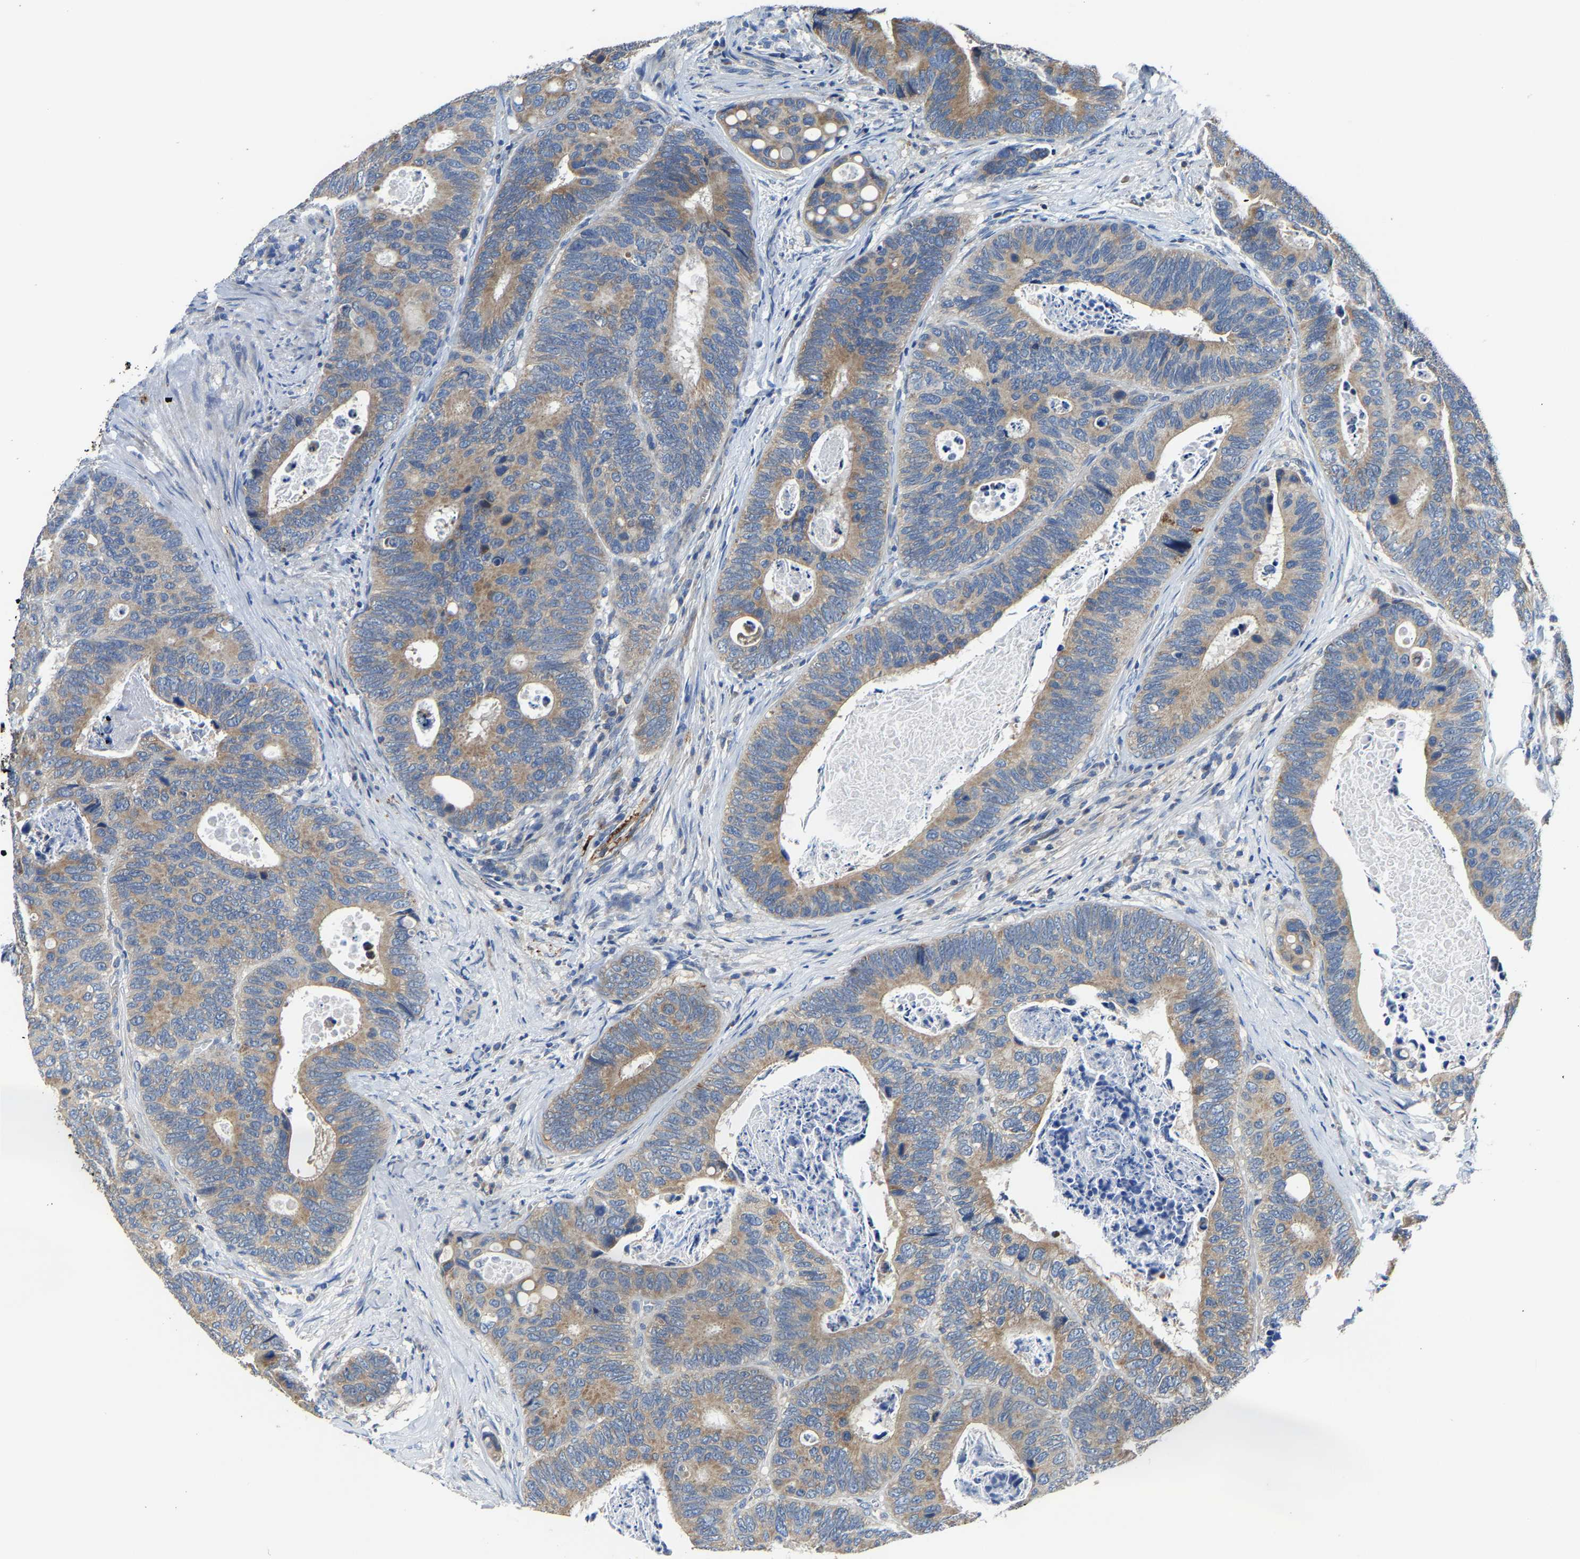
{"staining": {"intensity": "moderate", "quantity": ">75%", "location": "cytoplasmic/membranous"}, "tissue": "colorectal cancer", "cell_type": "Tumor cells", "image_type": "cancer", "snomed": [{"axis": "morphology", "description": "Inflammation, NOS"}, {"axis": "morphology", "description": "Adenocarcinoma, NOS"}, {"axis": "topography", "description": "Colon"}], "caption": "The micrograph shows immunohistochemical staining of colorectal cancer (adenocarcinoma). There is moderate cytoplasmic/membranous positivity is seen in approximately >75% of tumor cells.", "gene": "AGK", "patient": {"sex": "male", "age": 72}}